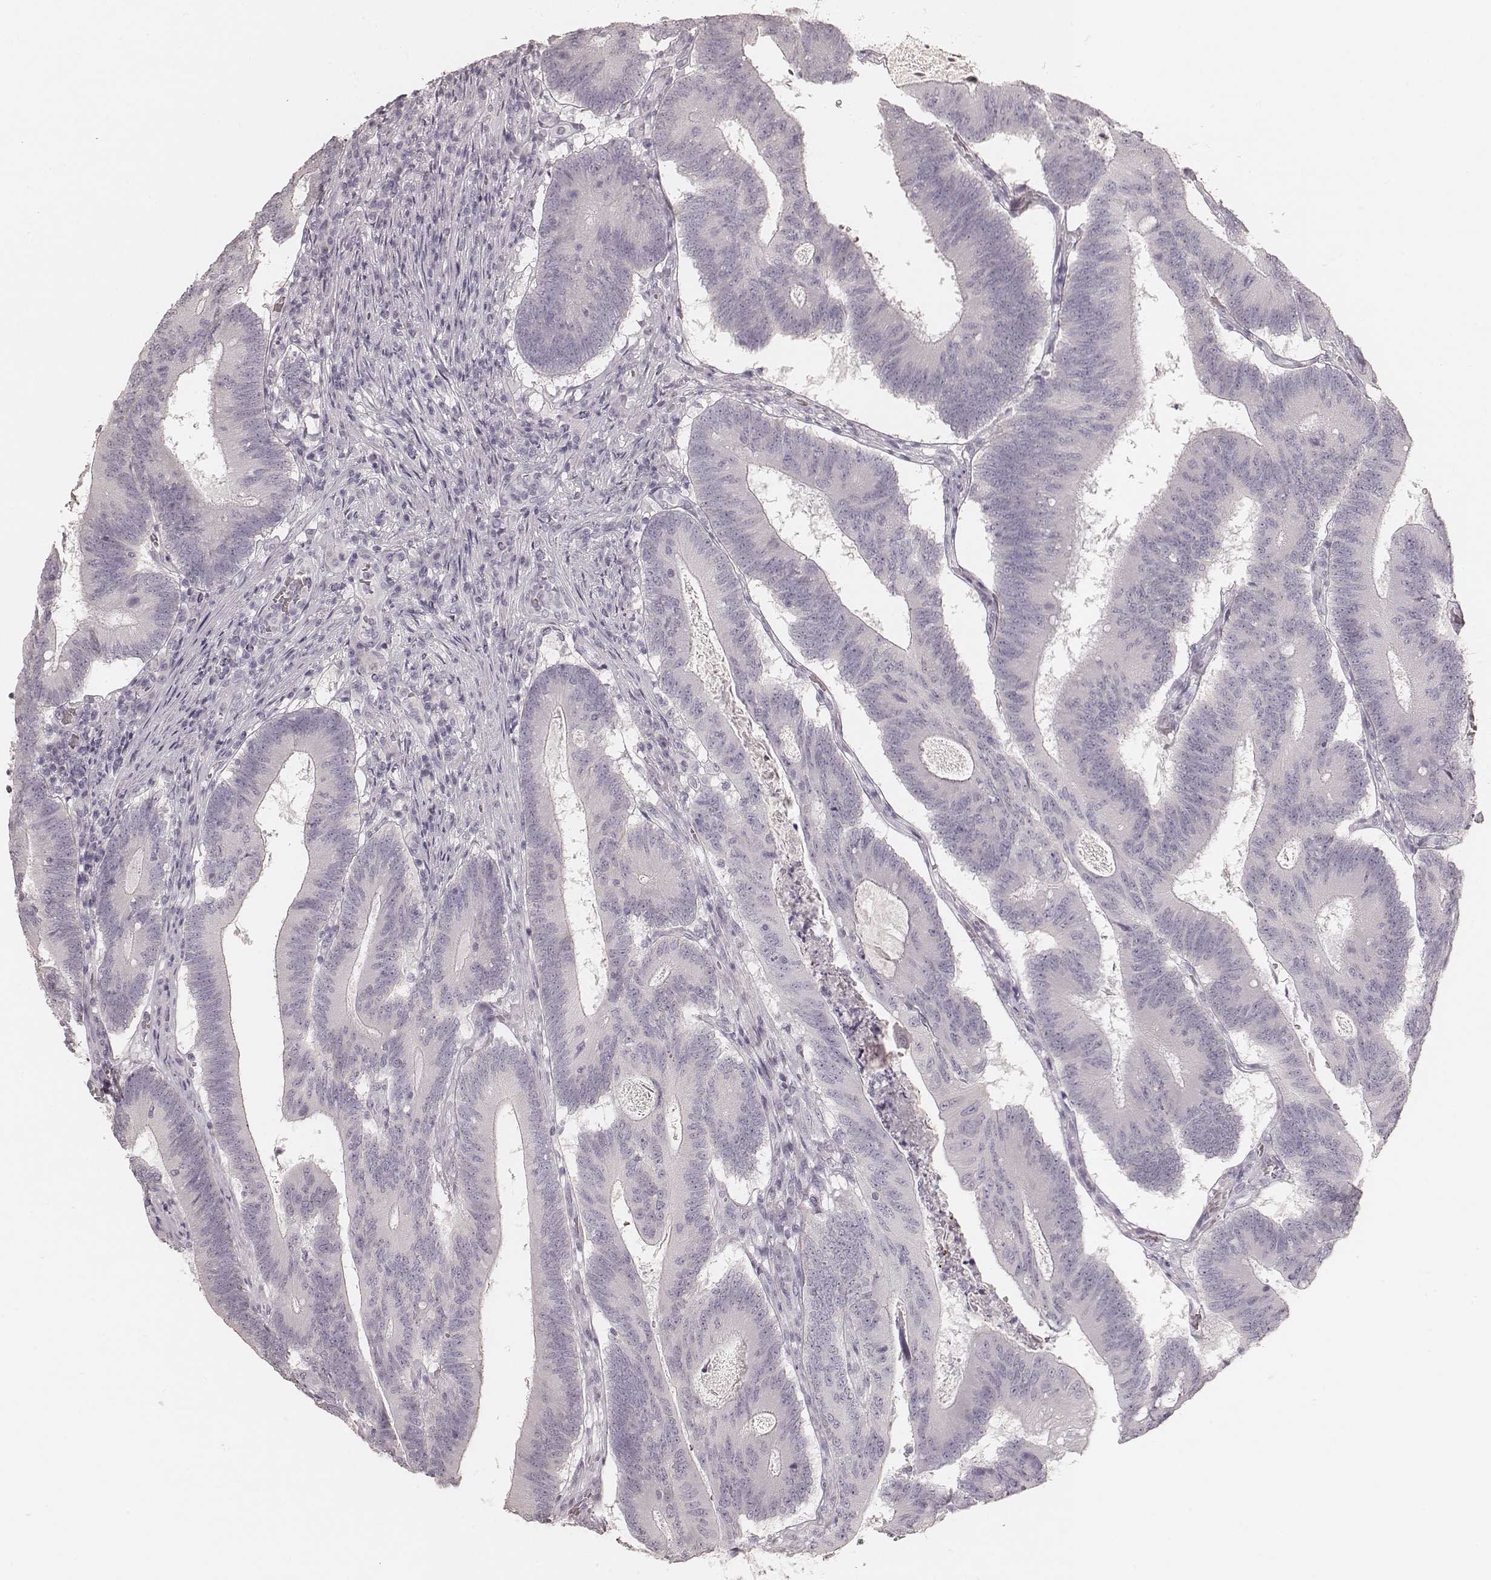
{"staining": {"intensity": "negative", "quantity": "none", "location": "none"}, "tissue": "colorectal cancer", "cell_type": "Tumor cells", "image_type": "cancer", "snomed": [{"axis": "morphology", "description": "Adenocarcinoma, NOS"}, {"axis": "topography", "description": "Colon"}], "caption": "An immunohistochemistry photomicrograph of colorectal cancer (adenocarcinoma) is shown. There is no staining in tumor cells of colorectal cancer (adenocarcinoma).", "gene": "KRT26", "patient": {"sex": "female", "age": 70}}